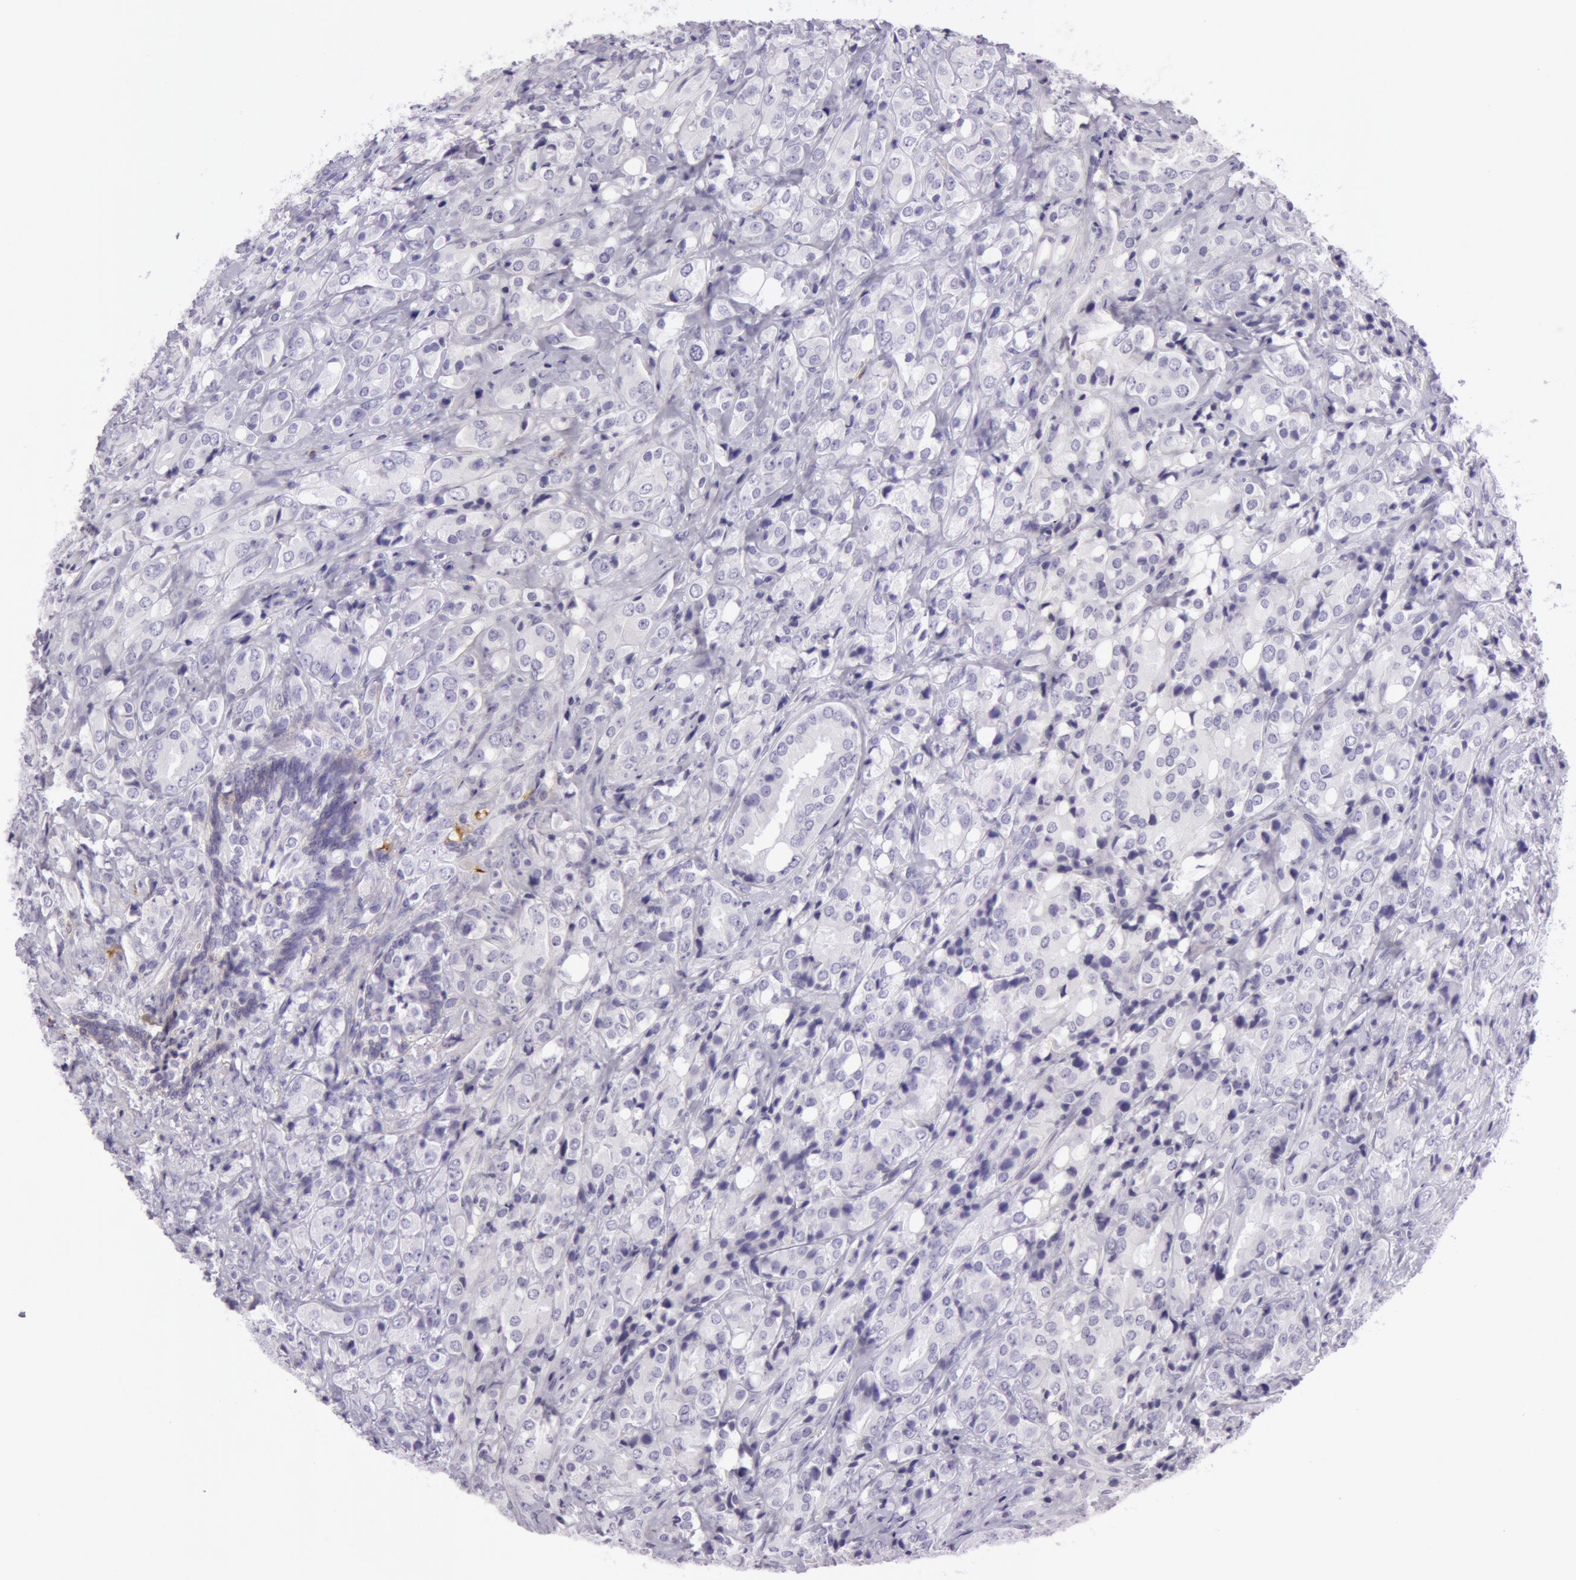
{"staining": {"intensity": "negative", "quantity": "none", "location": "none"}, "tissue": "prostate cancer", "cell_type": "Tumor cells", "image_type": "cancer", "snomed": [{"axis": "morphology", "description": "Adenocarcinoma, High grade"}, {"axis": "topography", "description": "Prostate"}], "caption": "High power microscopy micrograph of an IHC photomicrograph of prostate cancer (adenocarcinoma (high-grade)), revealing no significant expression in tumor cells.", "gene": "LY75", "patient": {"sex": "male", "age": 68}}